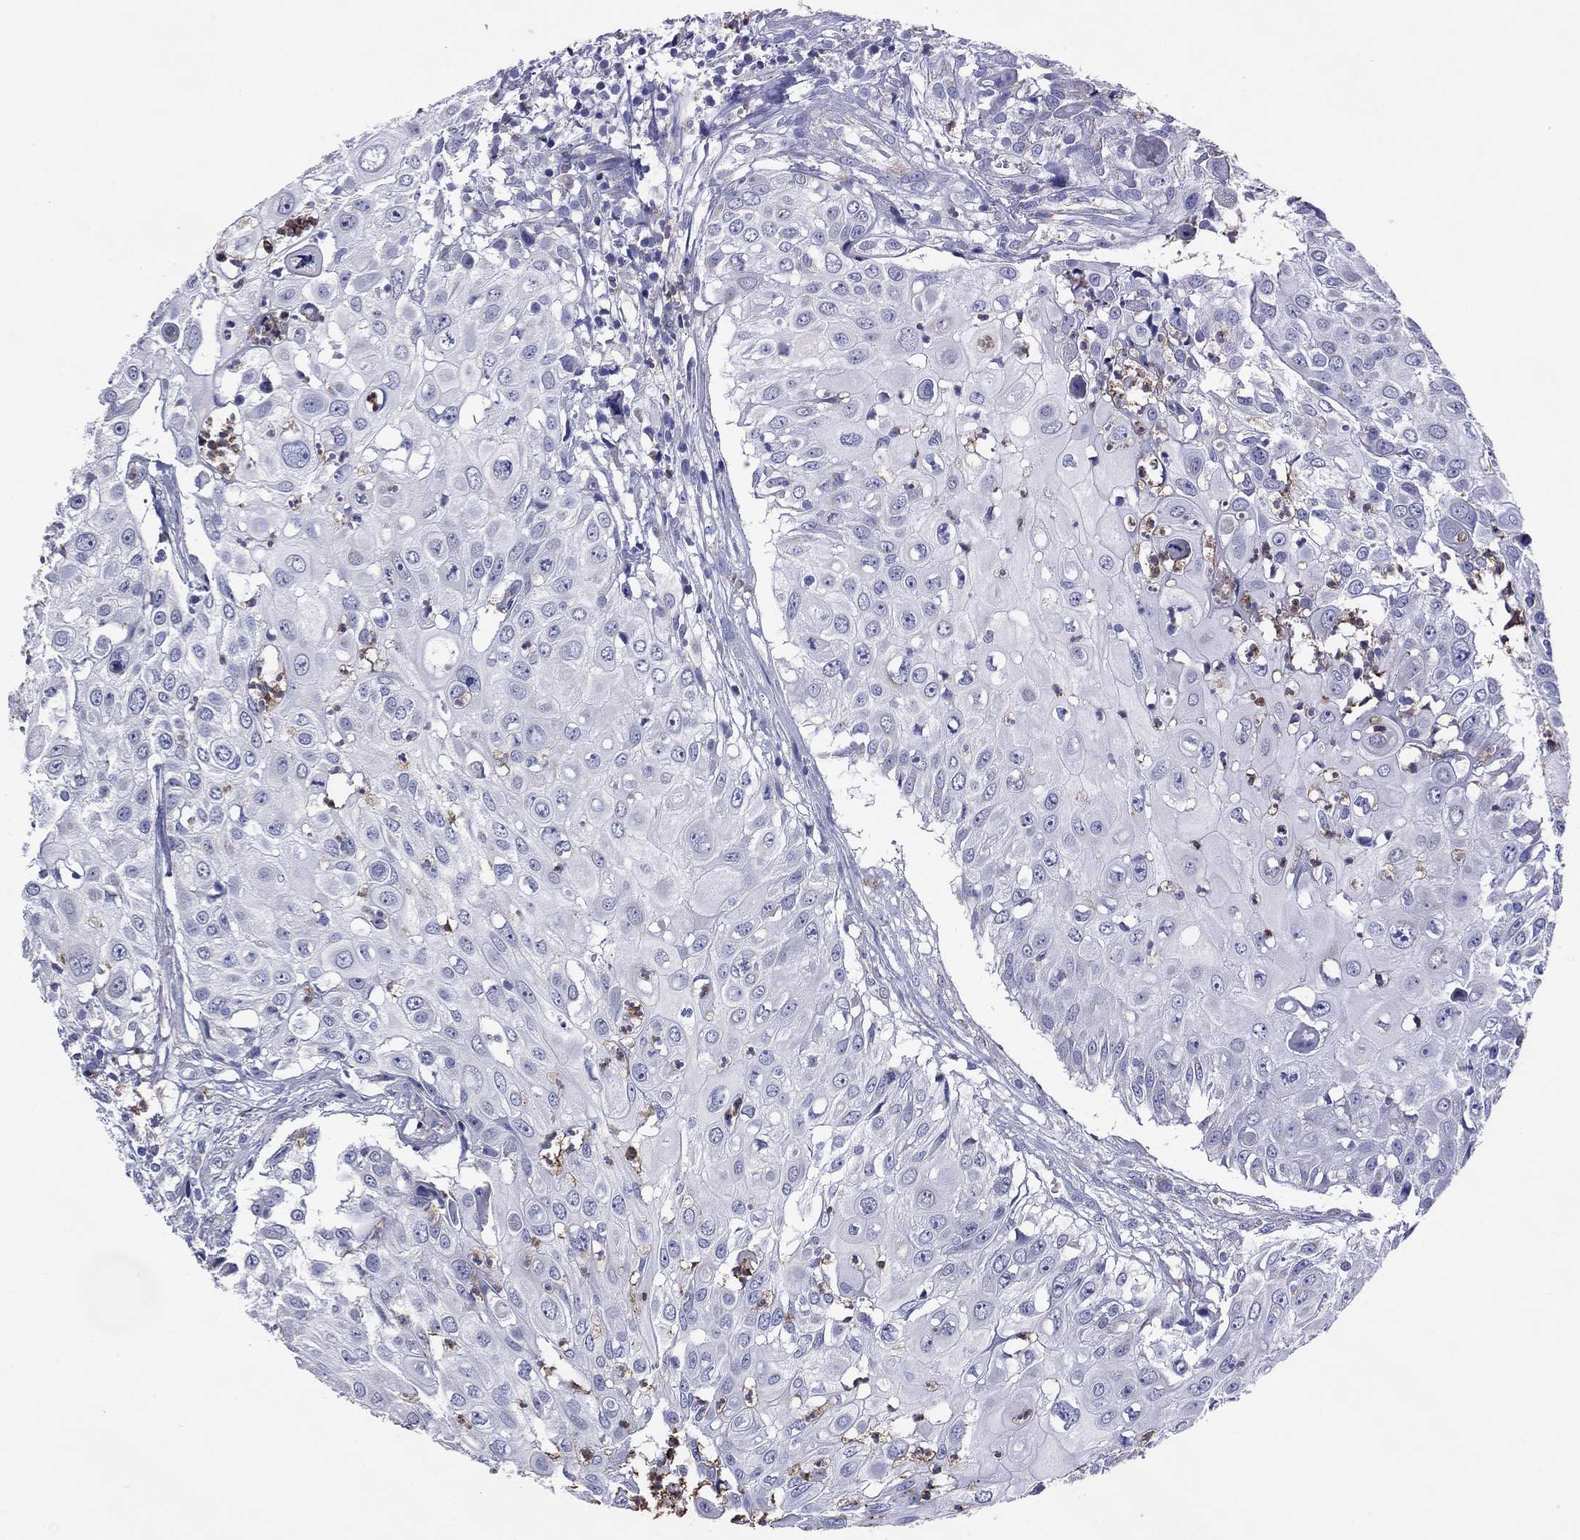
{"staining": {"intensity": "negative", "quantity": "none", "location": "none"}, "tissue": "urothelial cancer", "cell_type": "Tumor cells", "image_type": "cancer", "snomed": [{"axis": "morphology", "description": "Urothelial carcinoma, High grade"}, {"axis": "topography", "description": "Urinary bladder"}], "caption": "A photomicrograph of urothelial cancer stained for a protein demonstrates no brown staining in tumor cells.", "gene": "NDUFA4L2", "patient": {"sex": "female", "age": 79}}